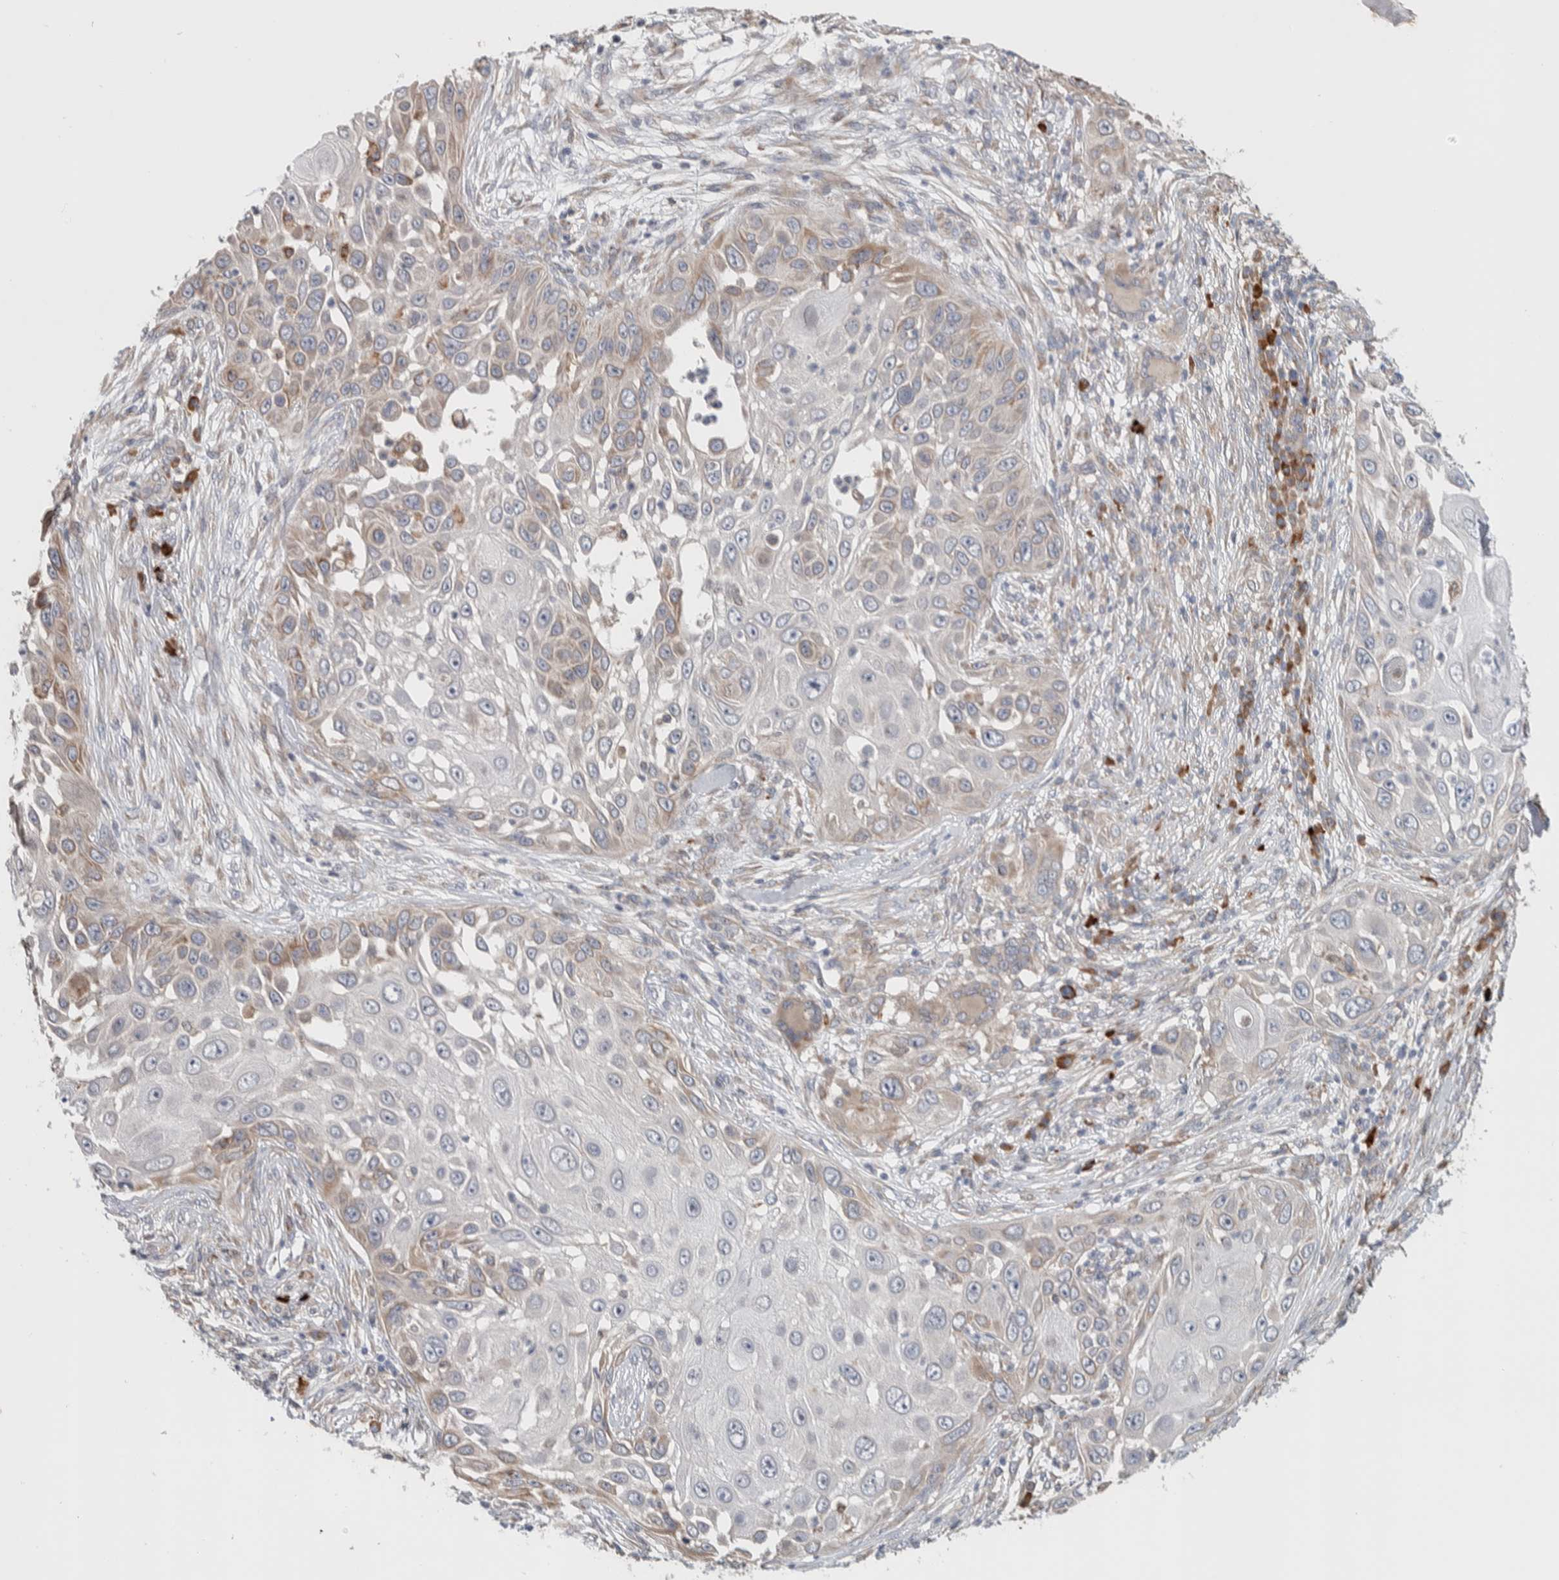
{"staining": {"intensity": "weak", "quantity": "<25%", "location": "cytoplasmic/membranous"}, "tissue": "skin cancer", "cell_type": "Tumor cells", "image_type": "cancer", "snomed": [{"axis": "morphology", "description": "Squamous cell carcinoma, NOS"}, {"axis": "topography", "description": "Skin"}], "caption": "This is a micrograph of immunohistochemistry staining of skin cancer (squamous cell carcinoma), which shows no expression in tumor cells.", "gene": "ADCY8", "patient": {"sex": "female", "age": 44}}